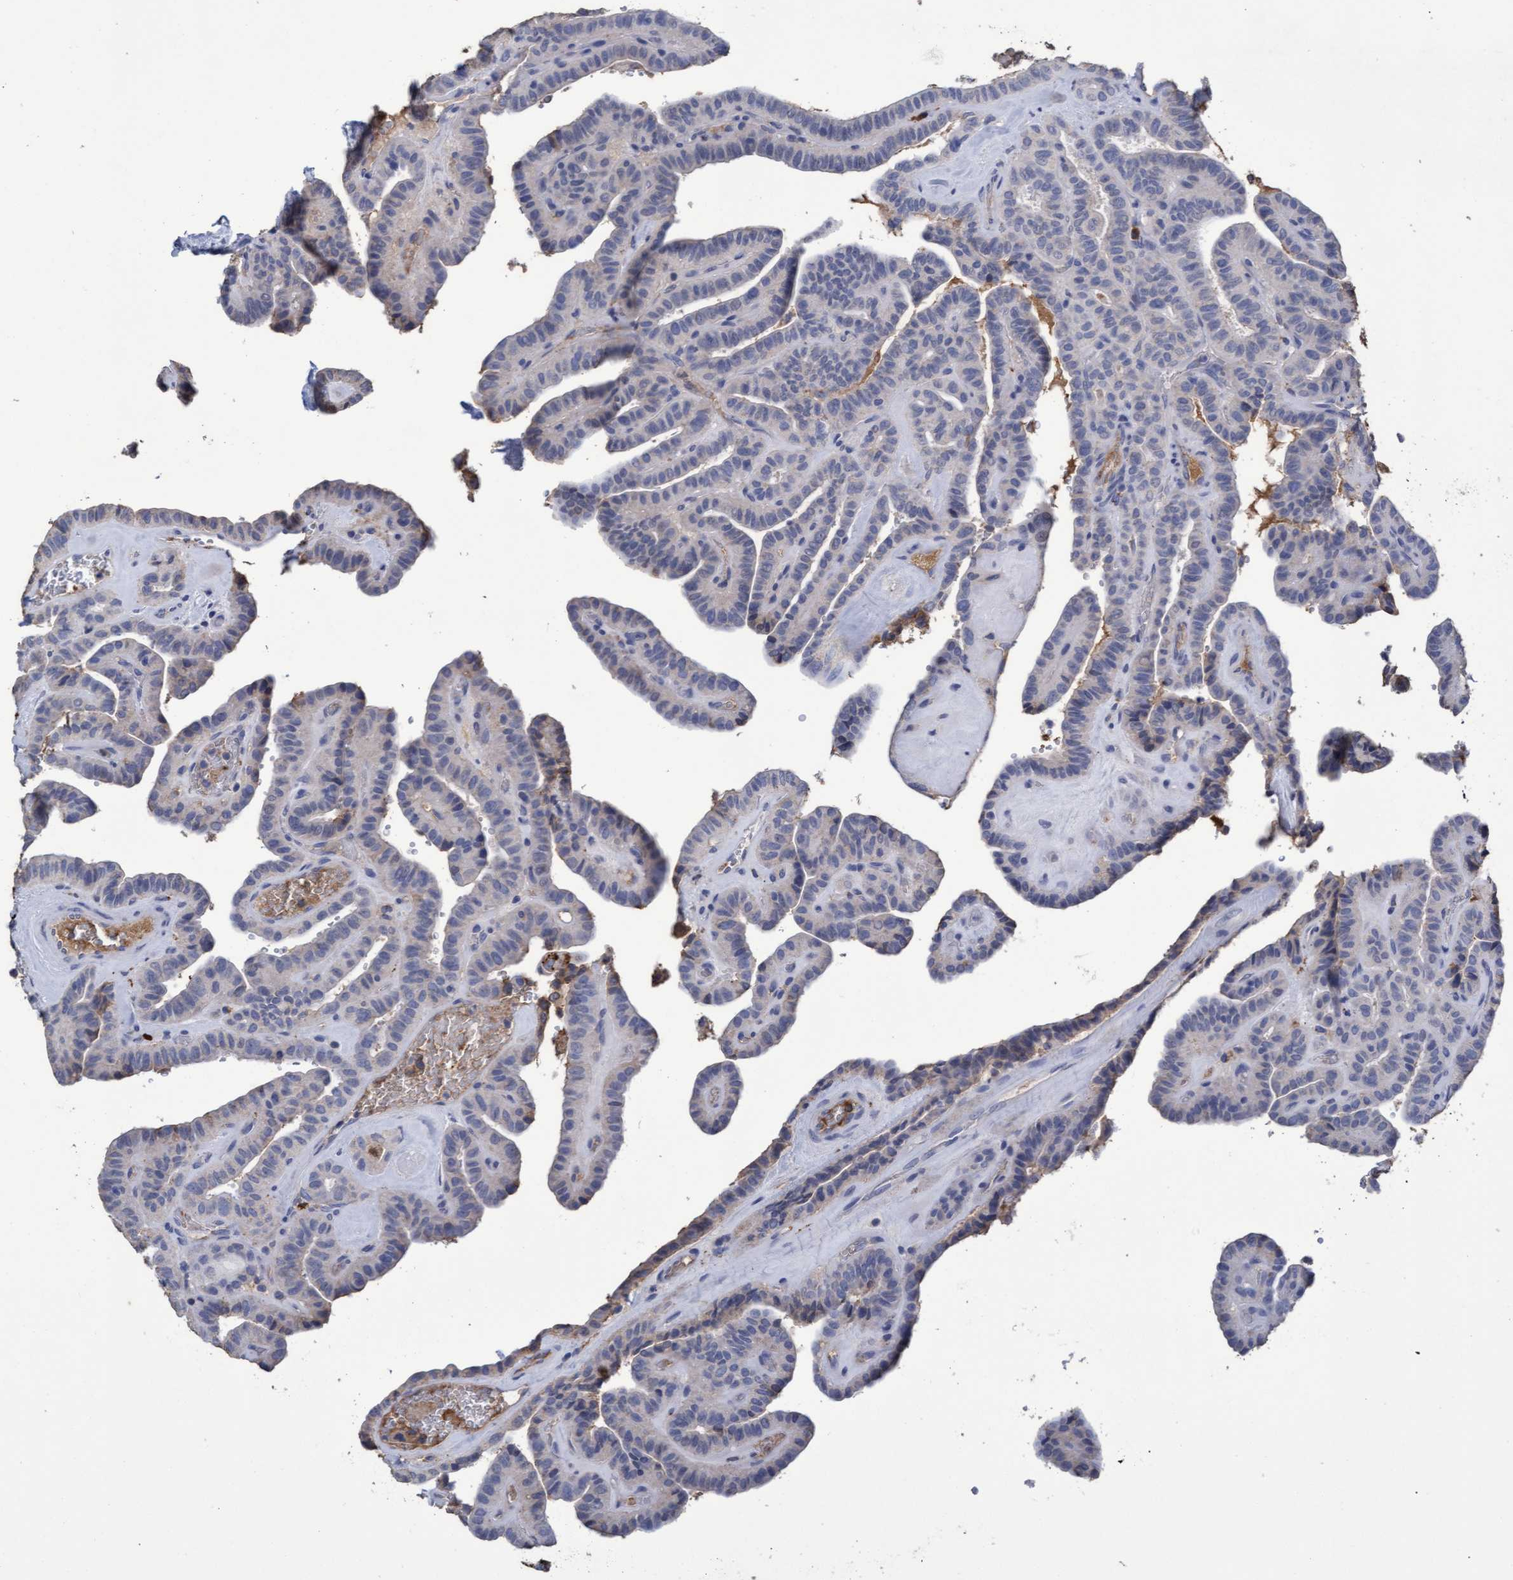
{"staining": {"intensity": "weak", "quantity": "<25%", "location": "cytoplasmic/membranous"}, "tissue": "thyroid cancer", "cell_type": "Tumor cells", "image_type": "cancer", "snomed": [{"axis": "morphology", "description": "Papillary adenocarcinoma, NOS"}, {"axis": "topography", "description": "Thyroid gland"}], "caption": "This is an IHC image of human thyroid cancer. There is no positivity in tumor cells.", "gene": "GPR39", "patient": {"sex": "male", "age": 77}}